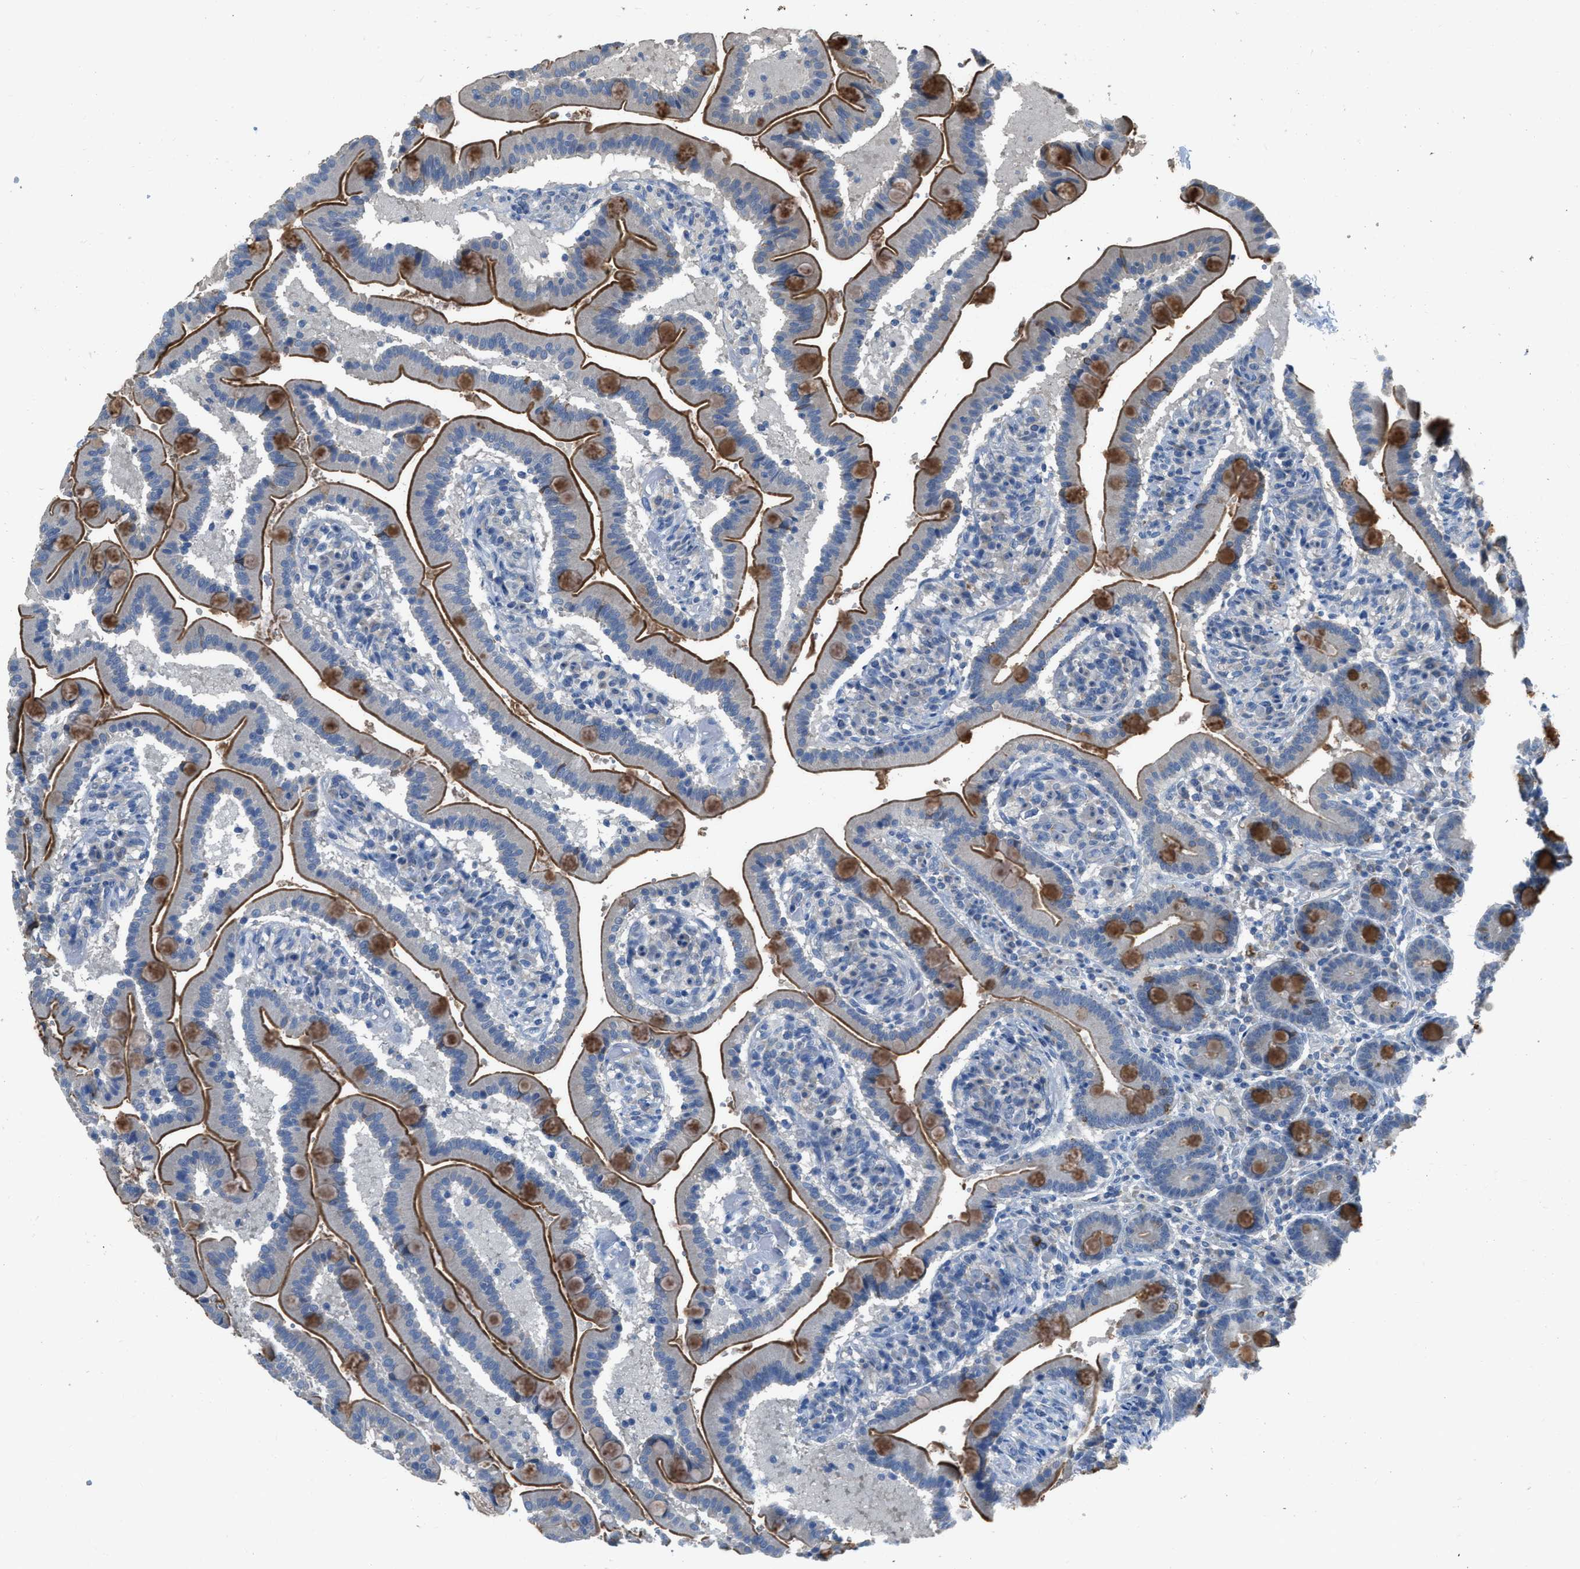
{"staining": {"intensity": "moderate", "quantity": "25%-75%", "location": "cytoplasmic/membranous"}, "tissue": "duodenum", "cell_type": "Glandular cells", "image_type": "normal", "snomed": [{"axis": "morphology", "description": "Normal tissue, NOS"}, {"axis": "topography", "description": "Duodenum"}], "caption": "A micrograph of duodenum stained for a protein exhibits moderate cytoplasmic/membranous brown staining in glandular cells. Using DAB (3,3'-diaminobenzidine) (brown) and hematoxylin (blue) stains, captured at high magnification using brightfield microscopy.", "gene": "TIMD4", "patient": {"sex": "male", "age": 54}}